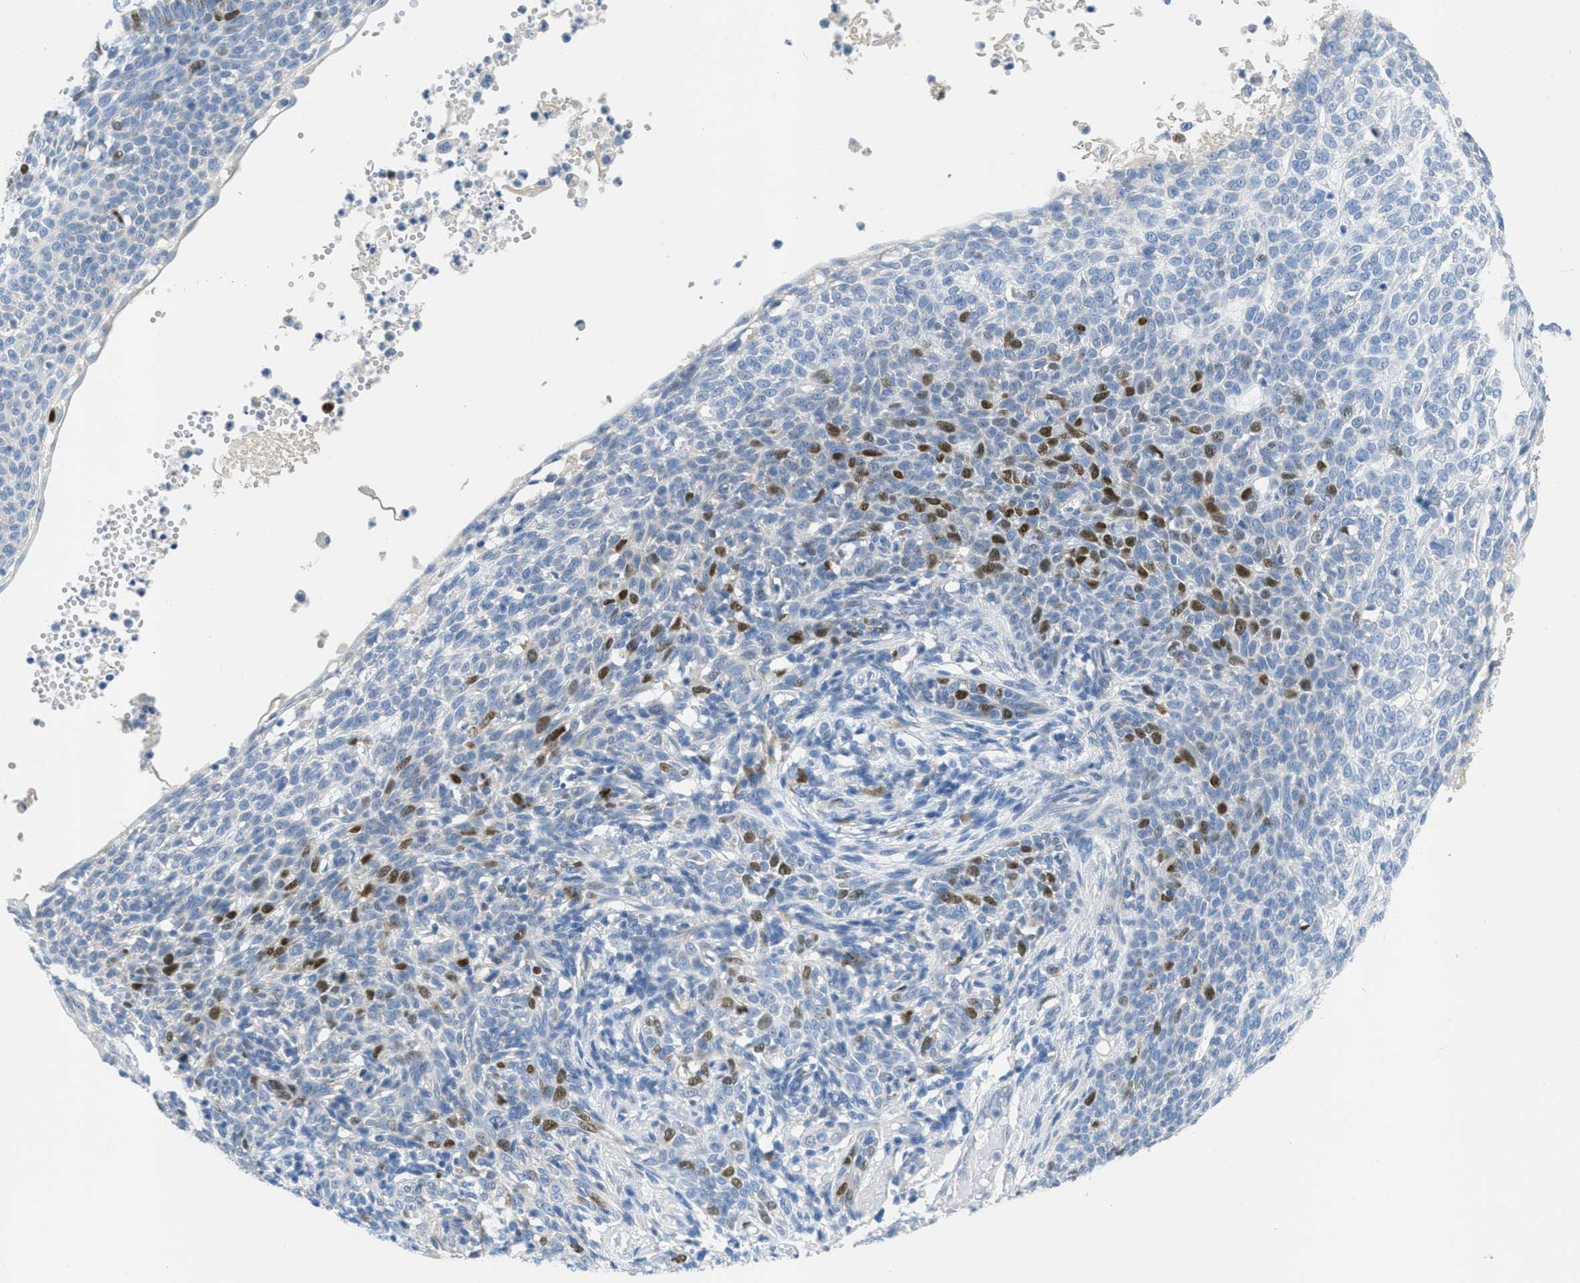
{"staining": {"intensity": "strong", "quantity": "<25%", "location": "nuclear"}, "tissue": "skin cancer", "cell_type": "Tumor cells", "image_type": "cancer", "snomed": [{"axis": "morphology", "description": "Normal tissue, NOS"}, {"axis": "morphology", "description": "Basal cell carcinoma"}, {"axis": "topography", "description": "Skin"}], "caption": "This photomicrograph shows IHC staining of human skin basal cell carcinoma, with medium strong nuclear staining in approximately <25% of tumor cells.", "gene": "ORC6", "patient": {"sex": "male", "age": 87}}